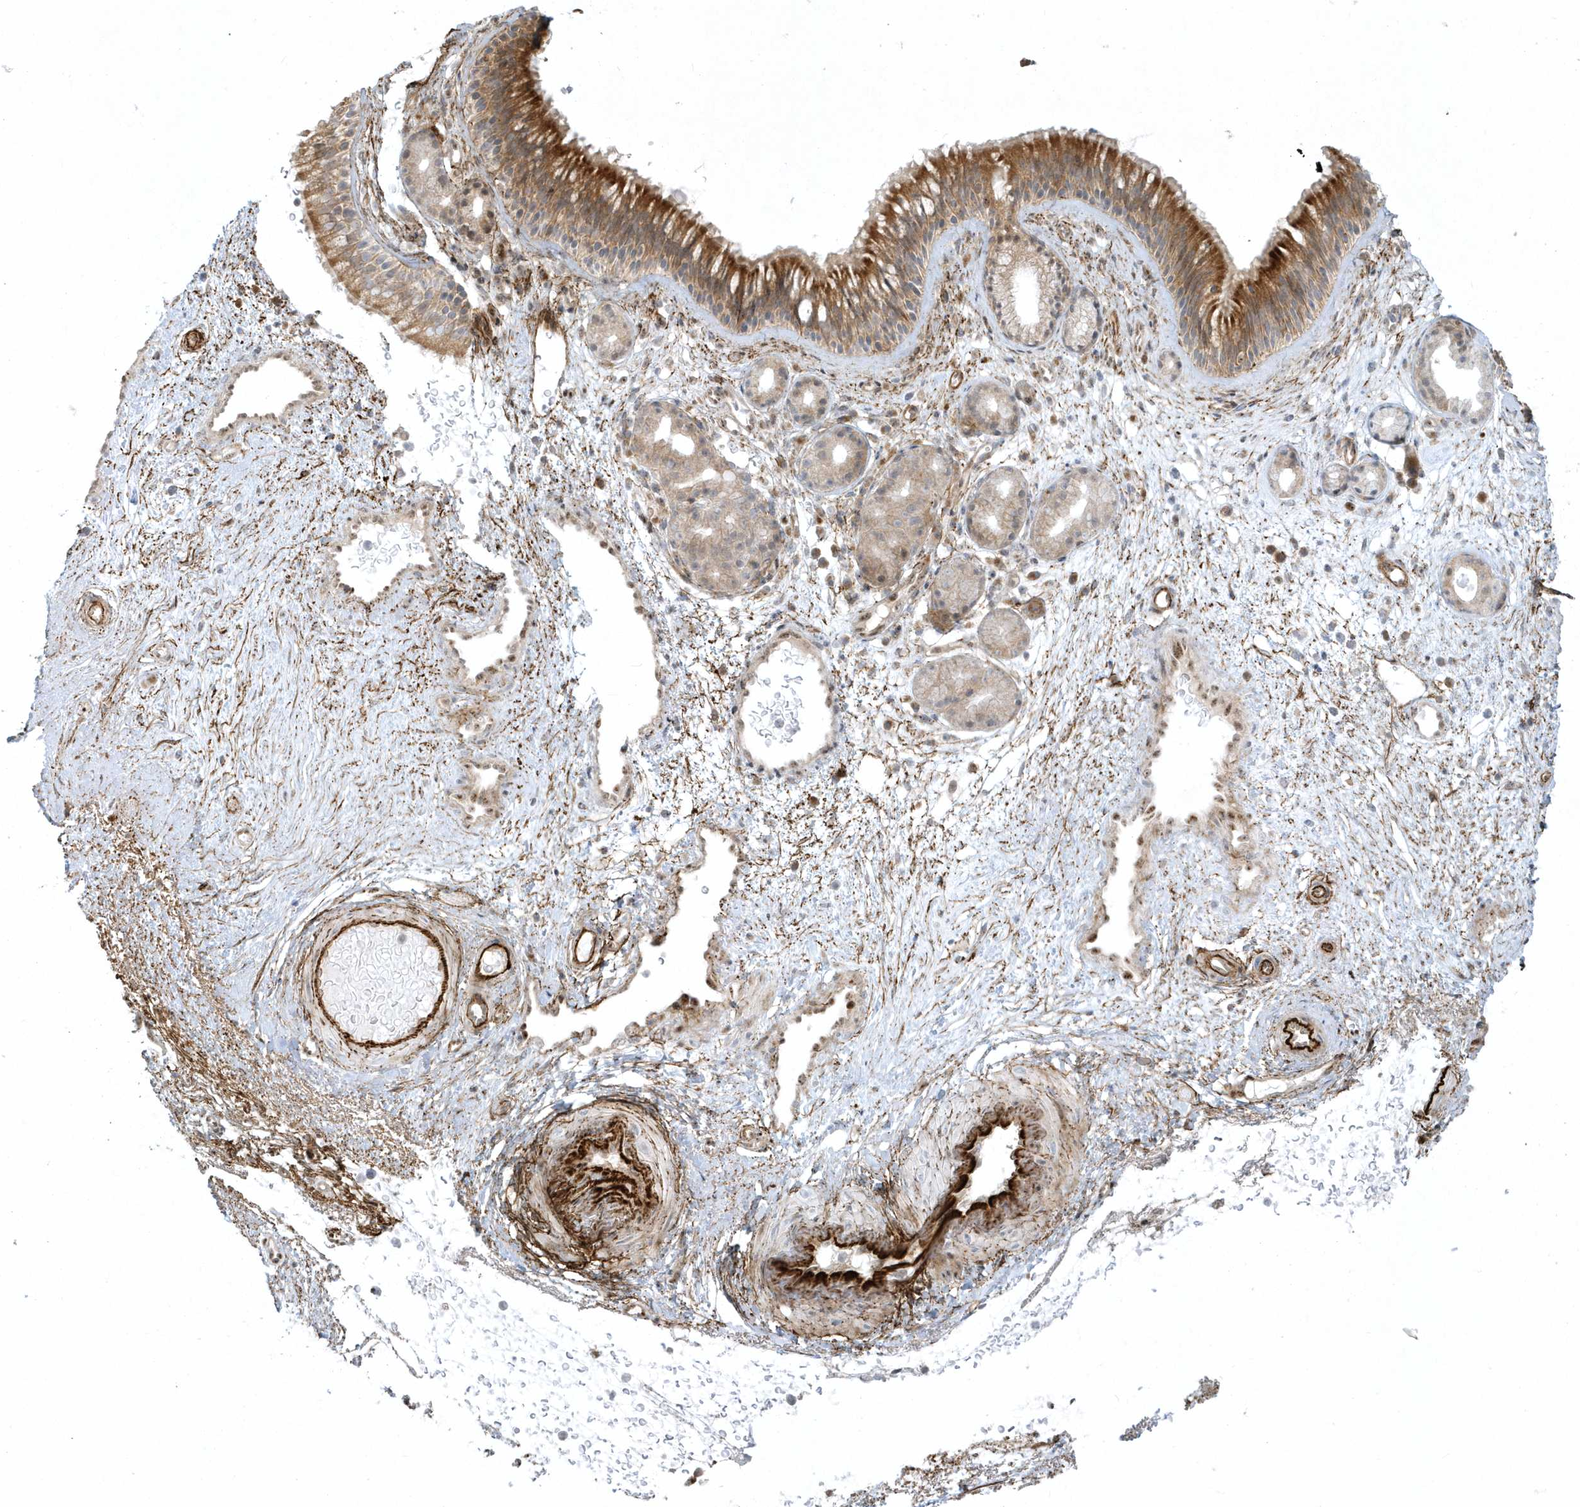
{"staining": {"intensity": "strong", "quantity": ">75%", "location": "cytoplasmic/membranous"}, "tissue": "nasopharynx", "cell_type": "Respiratory epithelial cells", "image_type": "normal", "snomed": [{"axis": "morphology", "description": "Normal tissue, NOS"}, {"axis": "morphology", "description": "Inflammation, NOS"}, {"axis": "morphology", "description": "Malignant melanoma, Metastatic site"}, {"axis": "topography", "description": "Nasopharynx"}], "caption": "High-magnification brightfield microscopy of unremarkable nasopharynx stained with DAB (brown) and counterstained with hematoxylin (blue). respiratory epithelial cells exhibit strong cytoplasmic/membranous staining is identified in about>75% of cells. The protein of interest is shown in brown color, while the nuclei are stained blue.", "gene": "MASP2", "patient": {"sex": "male", "age": 70}}